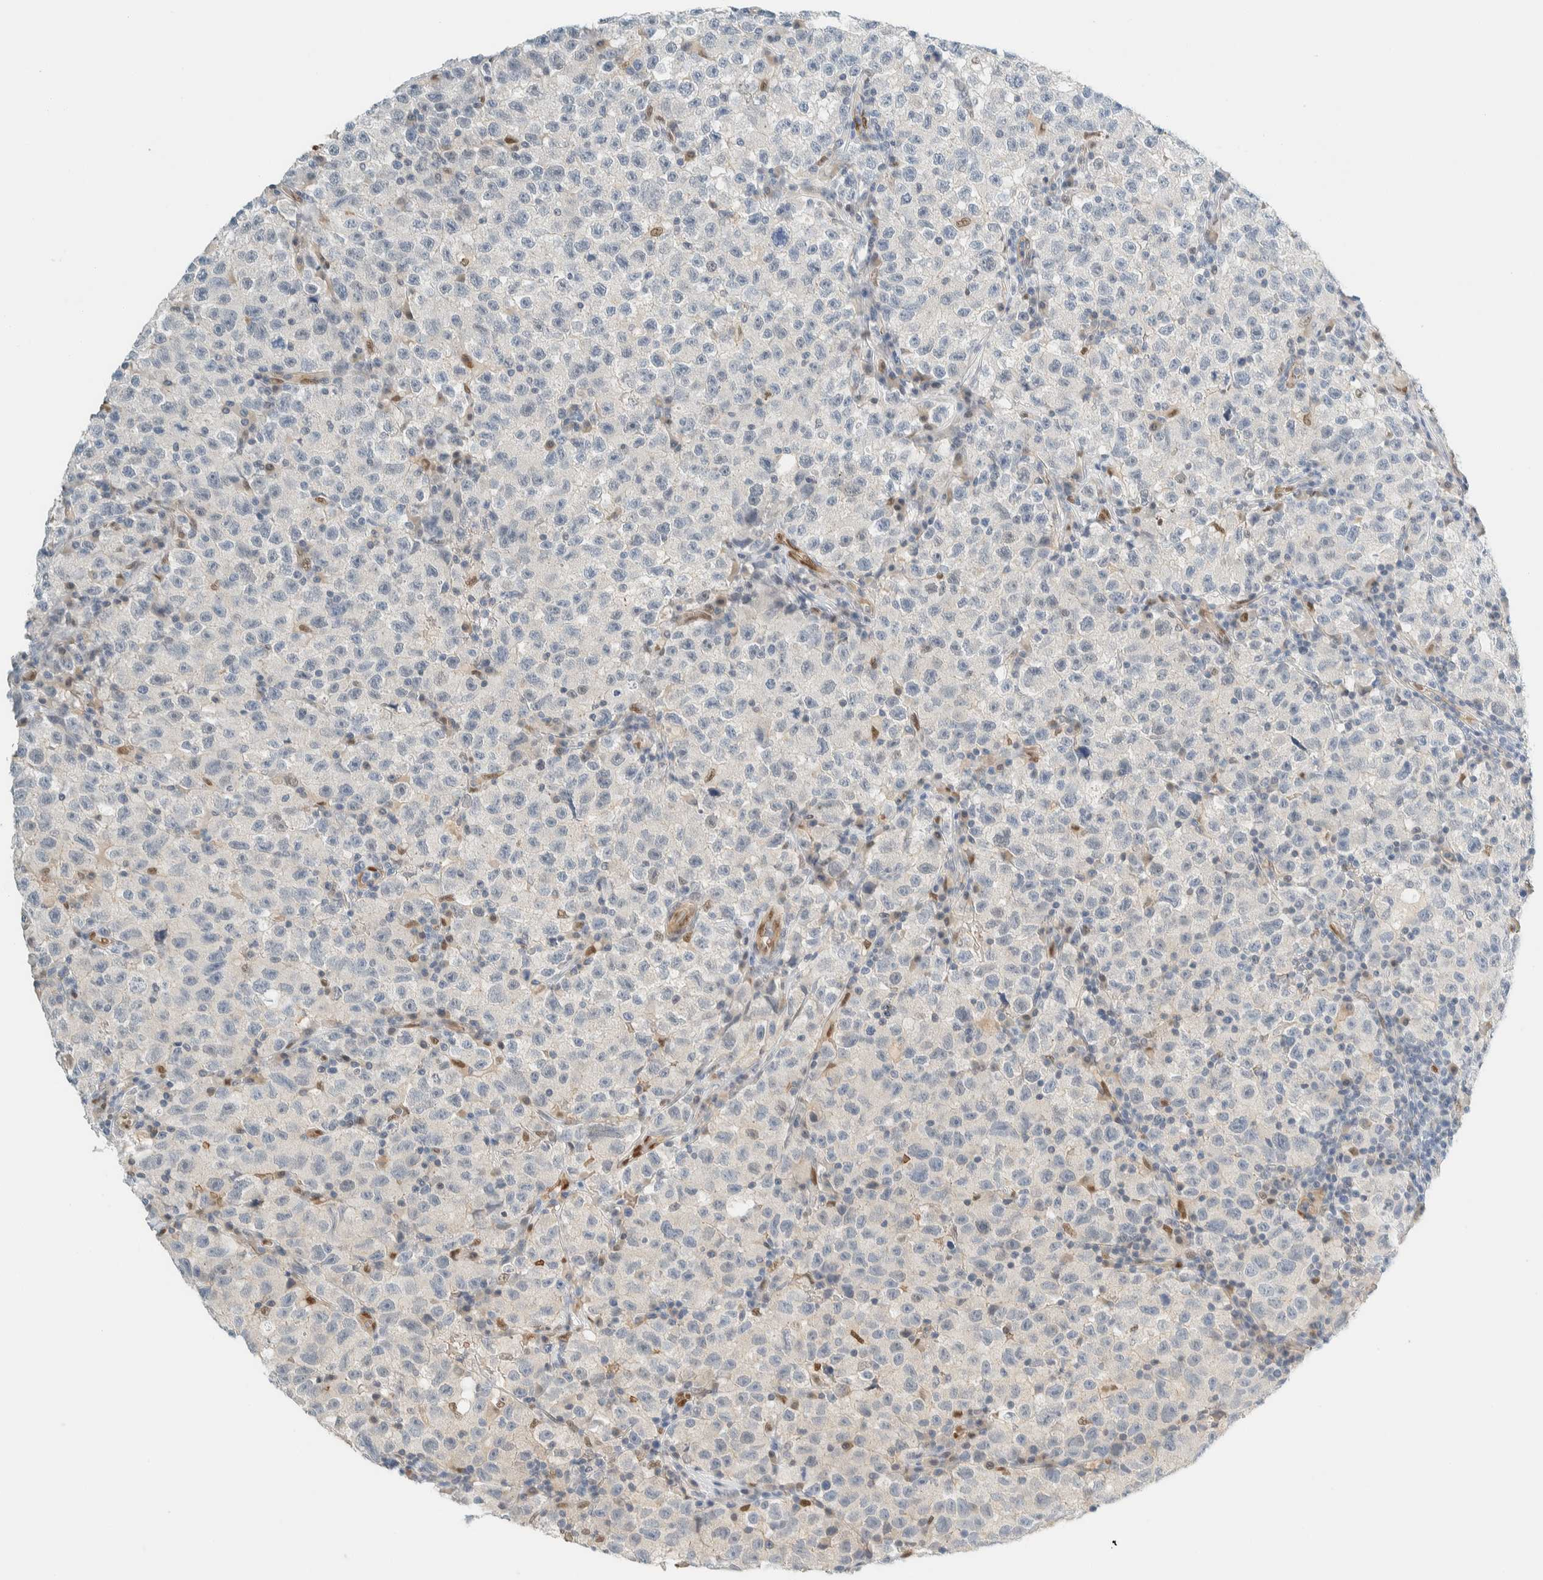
{"staining": {"intensity": "negative", "quantity": "none", "location": "none"}, "tissue": "testis cancer", "cell_type": "Tumor cells", "image_type": "cancer", "snomed": [{"axis": "morphology", "description": "Seminoma, NOS"}, {"axis": "topography", "description": "Testis"}], "caption": "Immunohistochemical staining of testis seminoma displays no significant expression in tumor cells.", "gene": "TSTD2", "patient": {"sex": "male", "age": 22}}